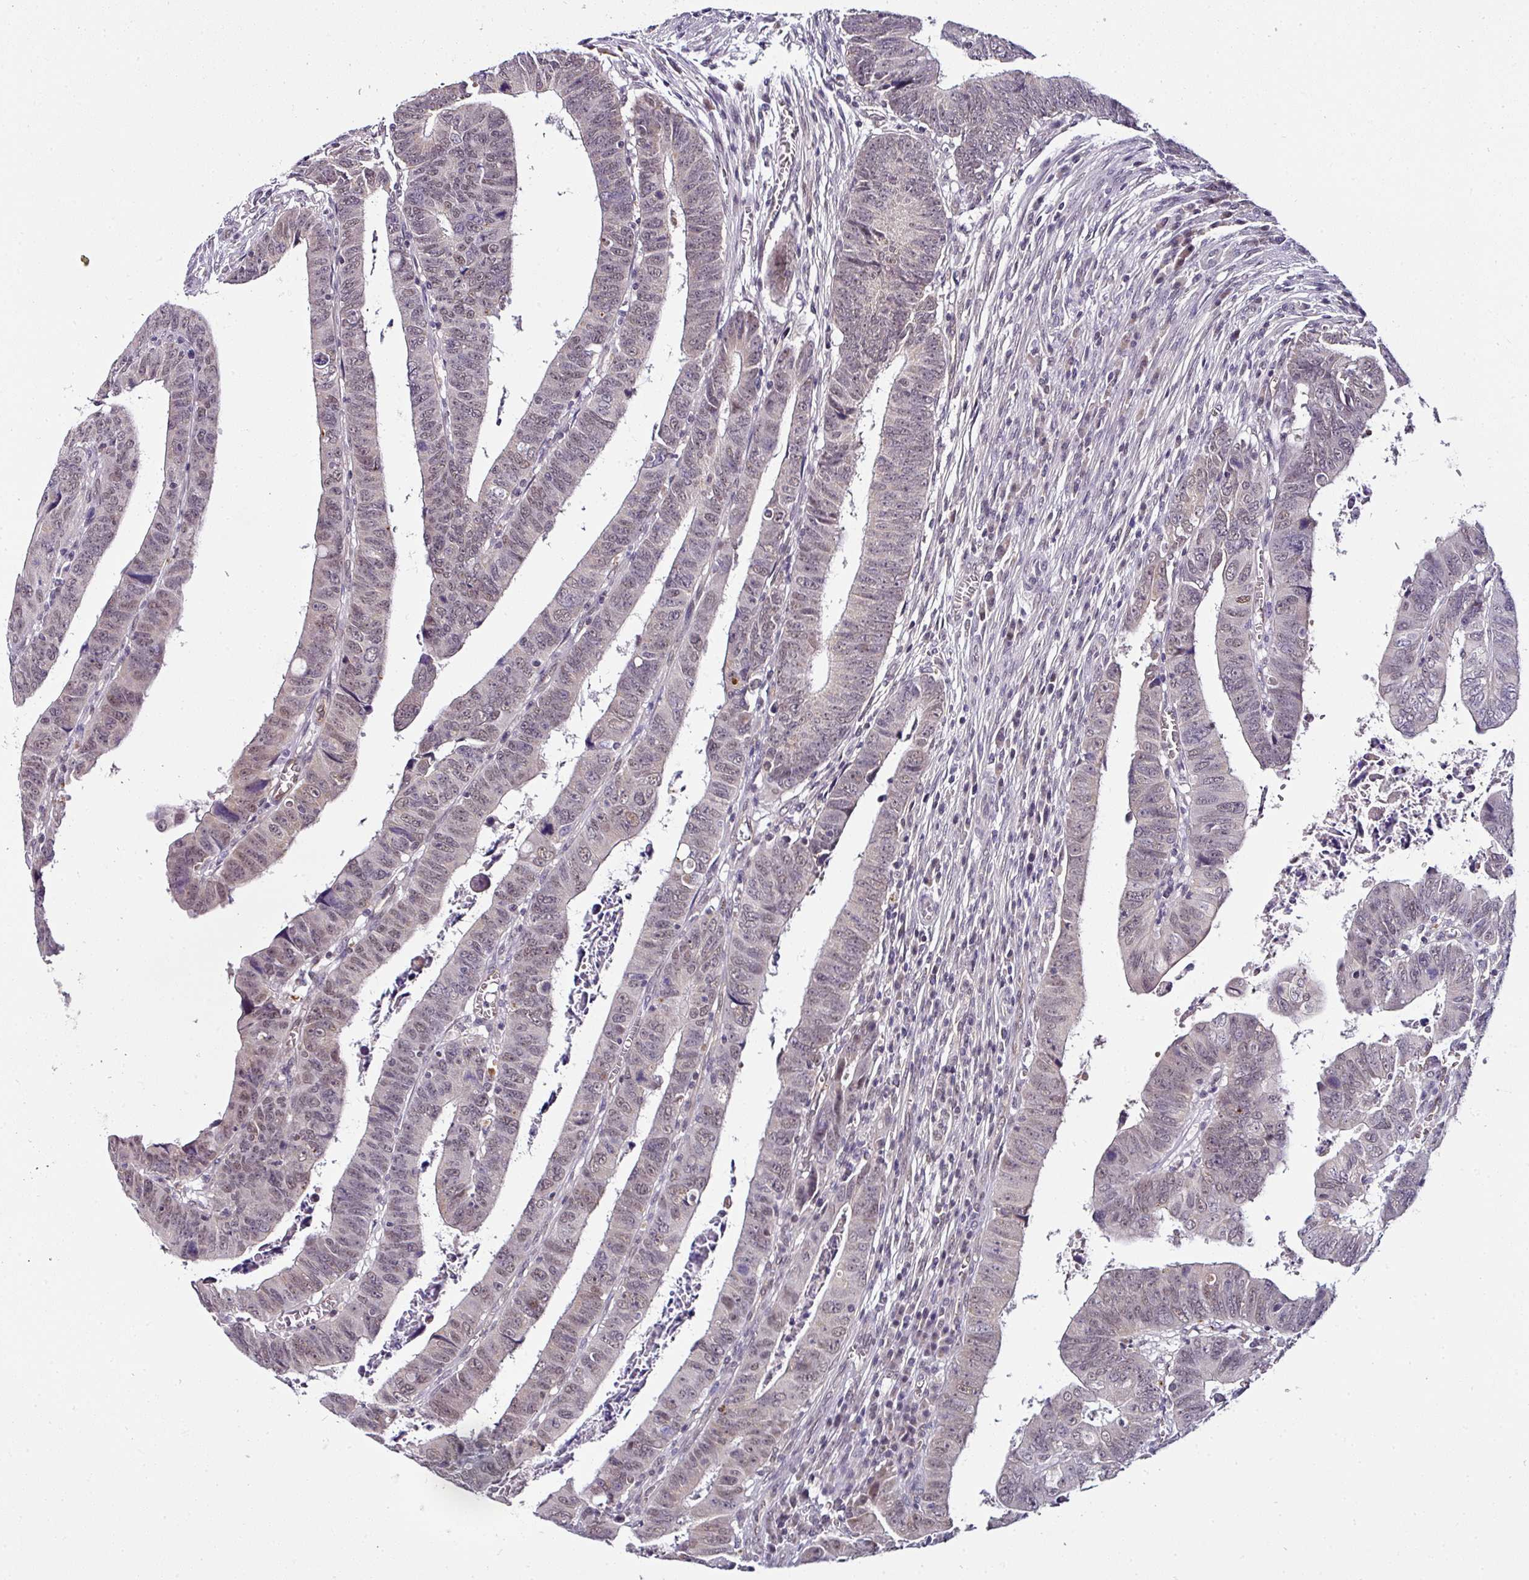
{"staining": {"intensity": "weak", "quantity": "<25%", "location": "nuclear"}, "tissue": "colorectal cancer", "cell_type": "Tumor cells", "image_type": "cancer", "snomed": [{"axis": "morphology", "description": "Normal tissue, NOS"}, {"axis": "morphology", "description": "Adenocarcinoma, NOS"}, {"axis": "topography", "description": "Rectum"}], "caption": "Immunohistochemistry (IHC) of colorectal cancer exhibits no staining in tumor cells.", "gene": "NAPSA", "patient": {"sex": "female", "age": 65}}